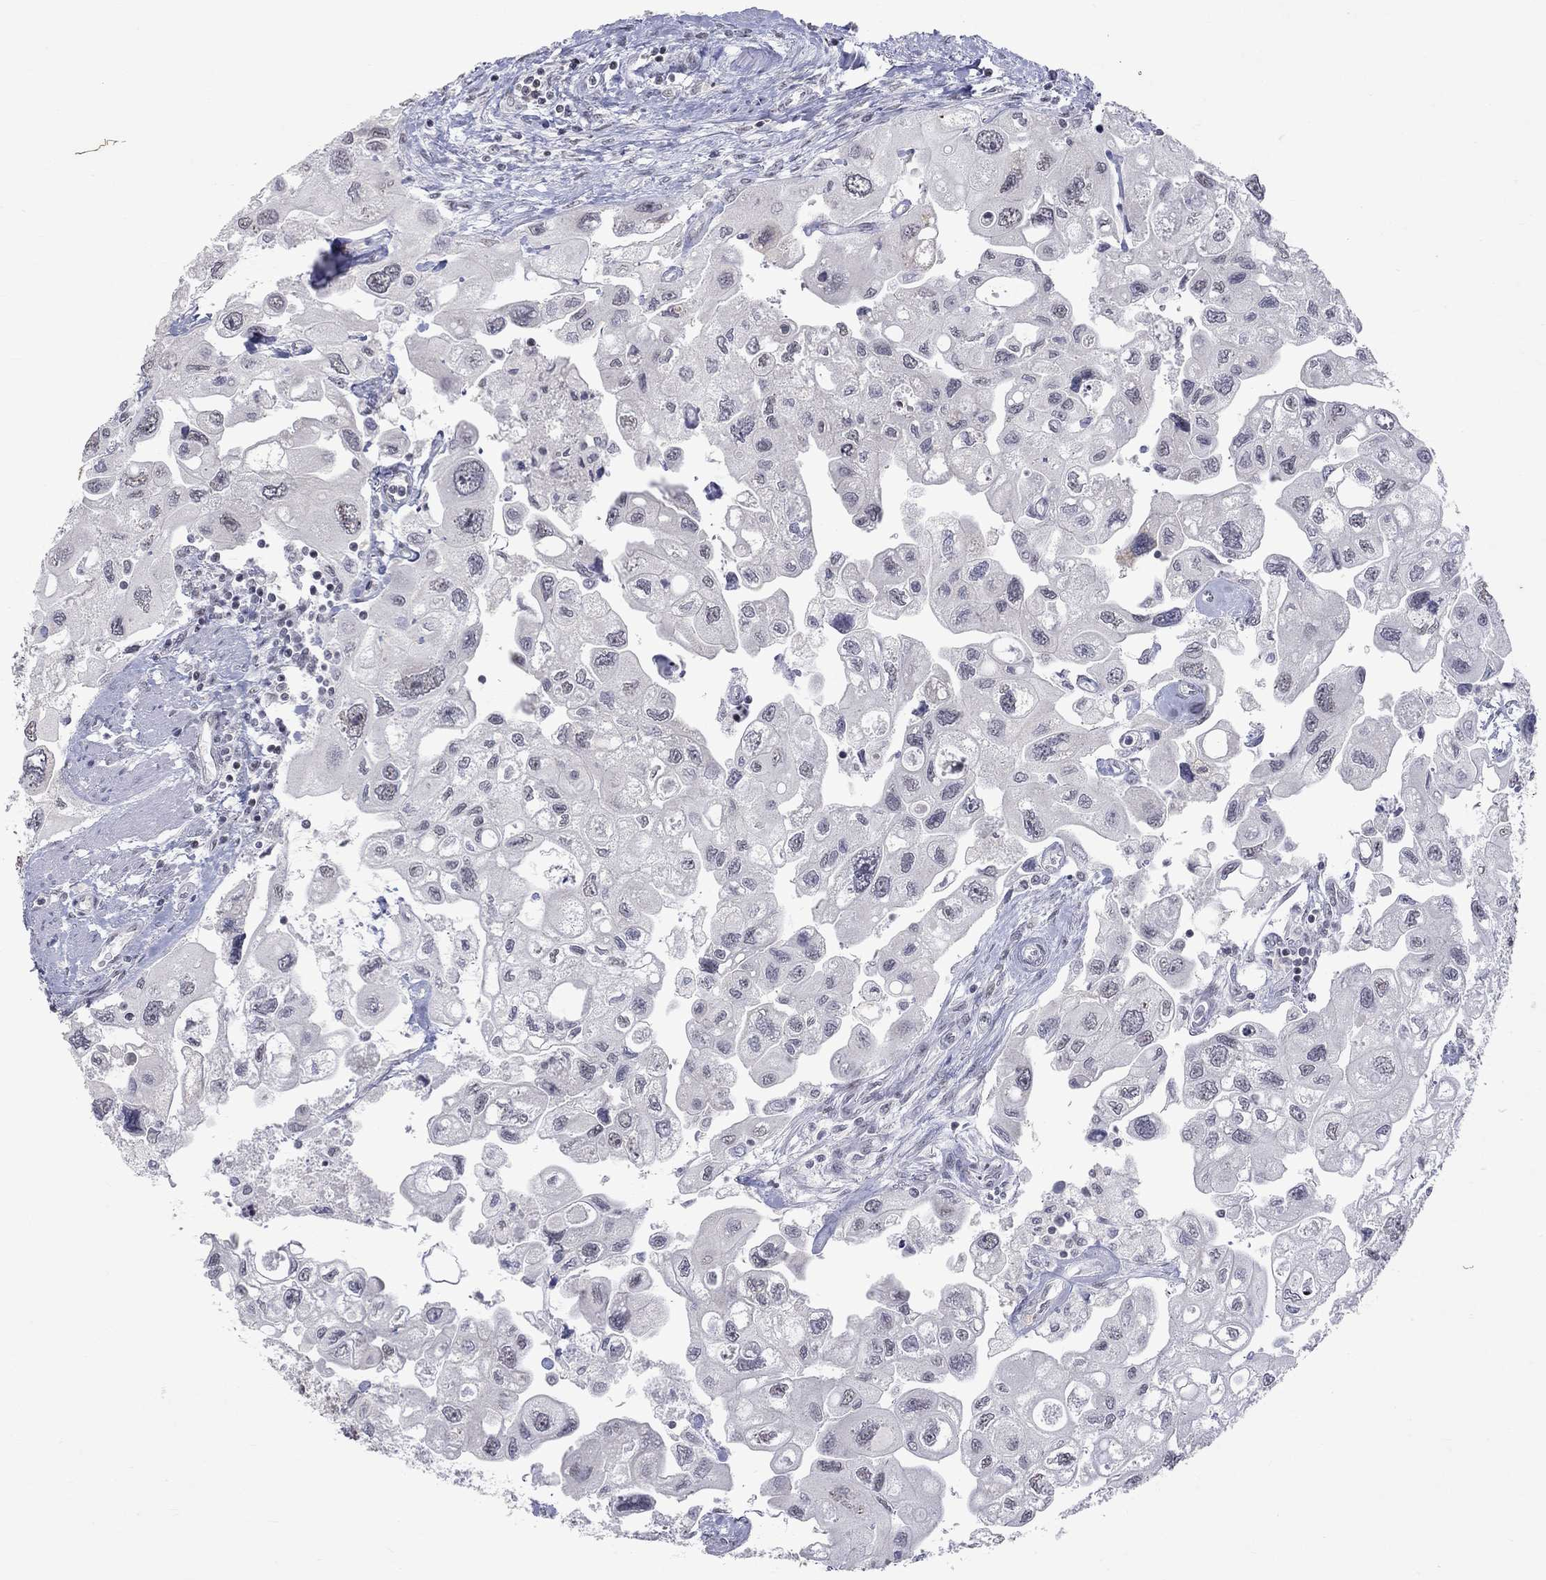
{"staining": {"intensity": "negative", "quantity": "none", "location": "none"}, "tissue": "urothelial cancer", "cell_type": "Tumor cells", "image_type": "cancer", "snomed": [{"axis": "morphology", "description": "Urothelial carcinoma, High grade"}, {"axis": "topography", "description": "Urinary bladder"}], "caption": "This histopathology image is of urothelial cancer stained with immunohistochemistry (IHC) to label a protein in brown with the nuclei are counter-stained blue. There is no positivity in tumor cells.", "gene": "TMEM143", "patient": {"sex": "male", "age": 59}}